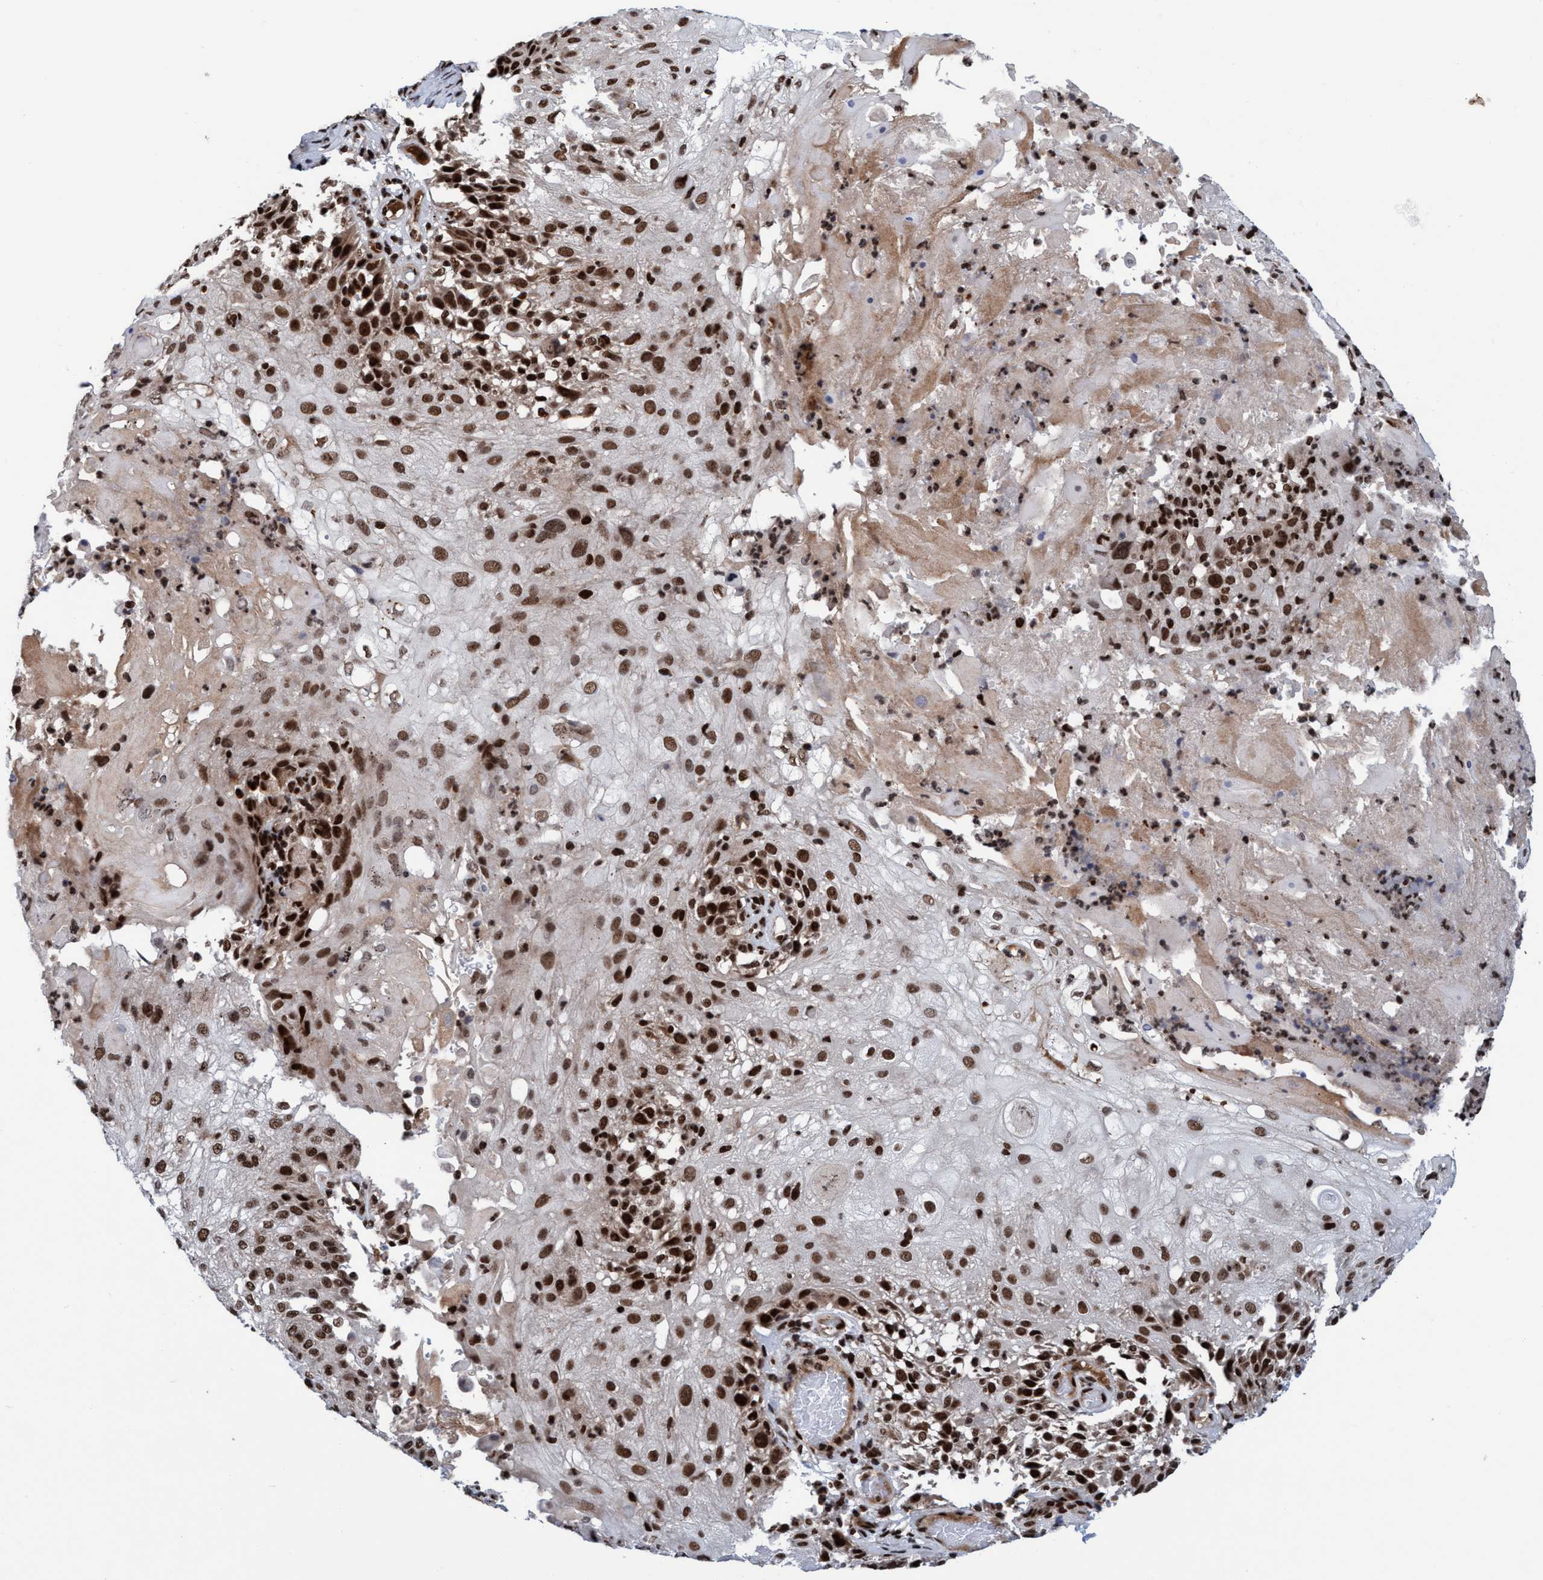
{"staining": {"intensity": "strong", "quantity": ">75%", "location": "nuclear"}, "tissue": "skin cancer", "cell_type": "Tumor cells", "image_type": "cancer", "snomed": [{"axis": "morphology", "description": "Normal tissue, NOS"}, {"axis": "morphology", "description": "Squamous cell carcinoma, NOS"}, {"axis": "topography", "description": "Skin"}], "caption": "Immunohistochemistry micrograph of skin cancer stained for a protein (brown), which exhibits high levels of strong nuclear staining in about >75% of tumor cells.", "gene": "TOPBP1", "patient": {"sex": "female", "age": 83}}